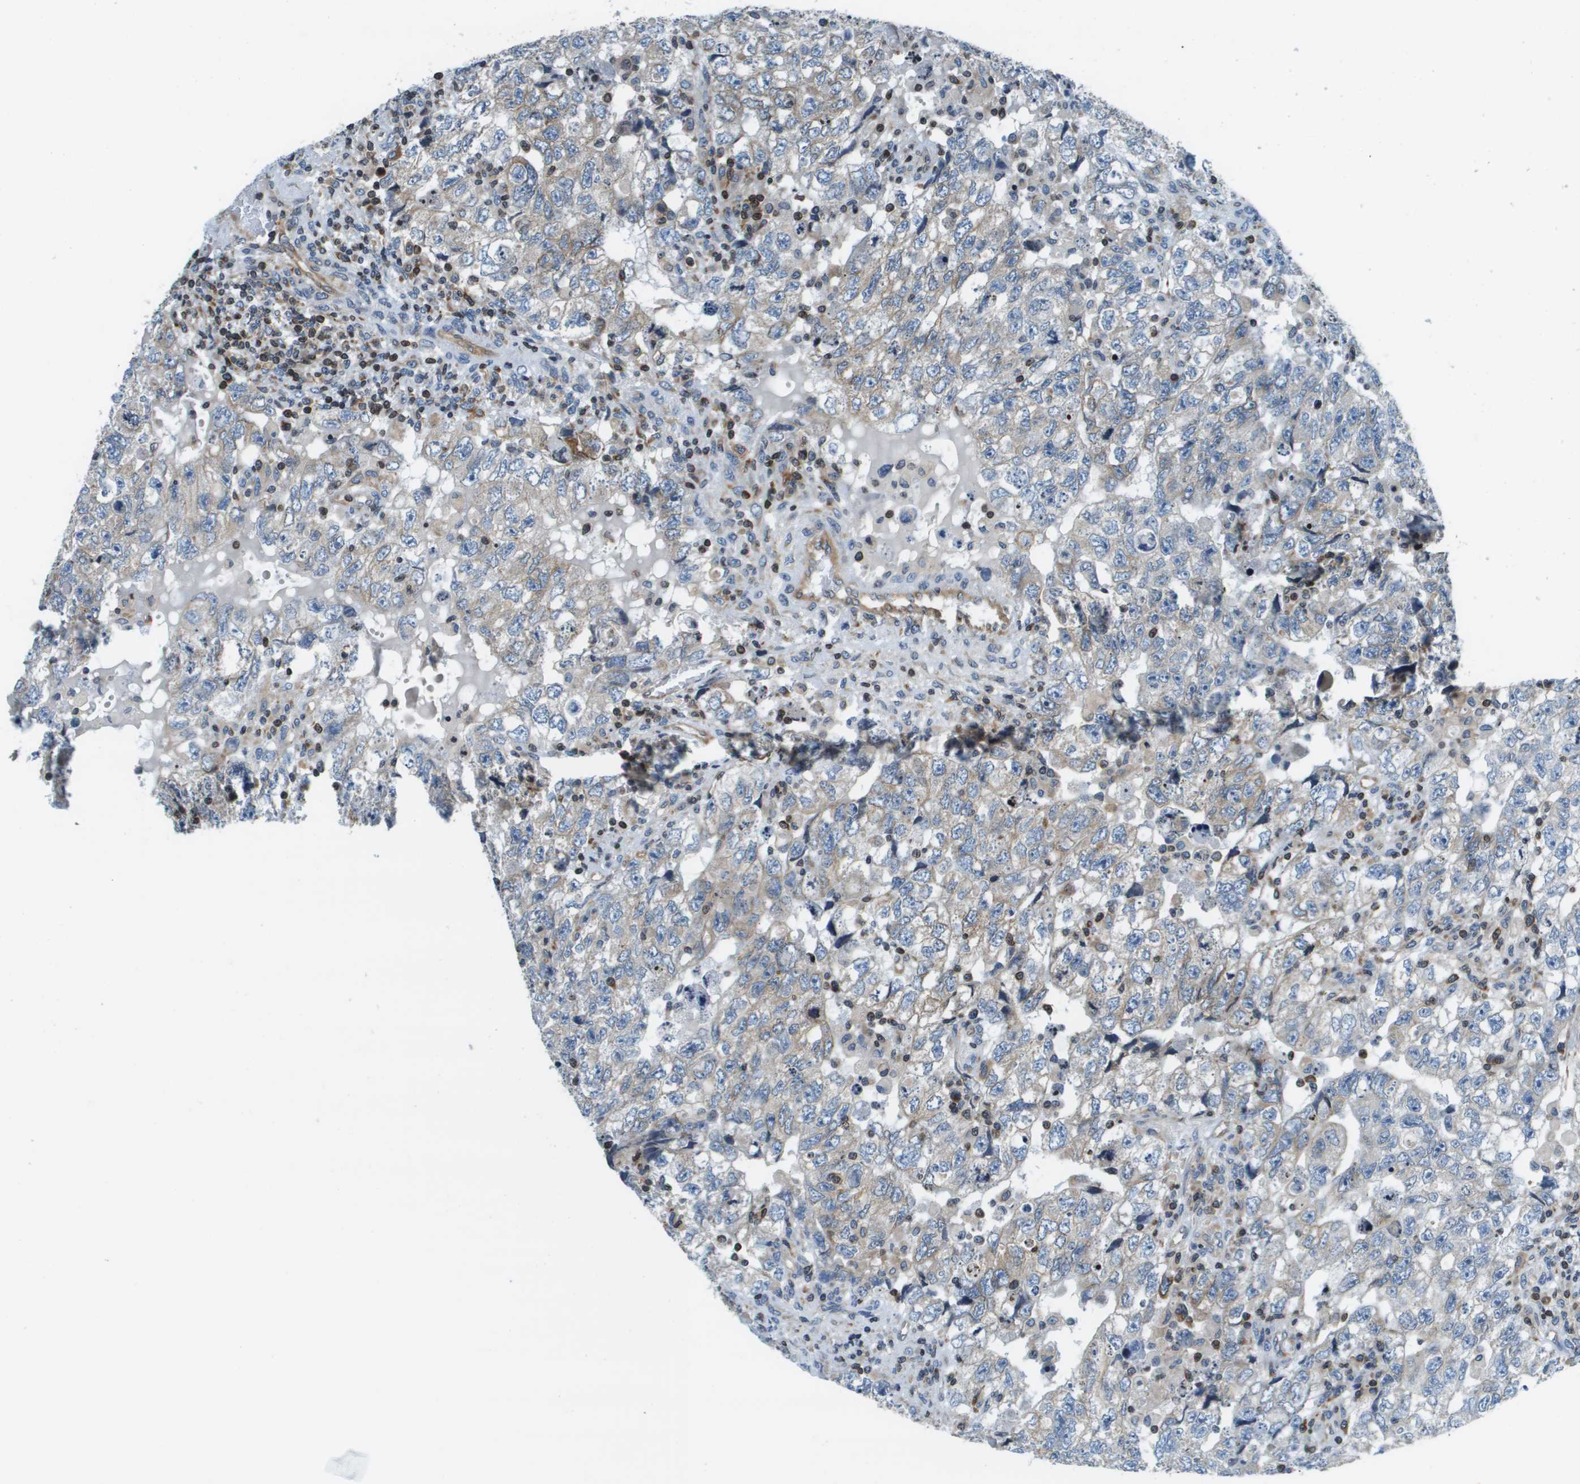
{"staining": {"intensity": "weak", "quantity": "<25%", "location": "cytoplasmic/membranous"}, "tissue": "testis cancer", "cell_type": "Tumor cells", "image_type": "cancer", "snomed": [{"axis": "morphology", "description": "Seminoma, NOS"}, {"axis": "topography", "description": "Testis"}], "caption": "Immunohistochemical staining of human seminoma (testis) exhibits no significant staining in tumor cells.", "gene": "ESYT1", "patient": {"sex": "male", "age": 22}}